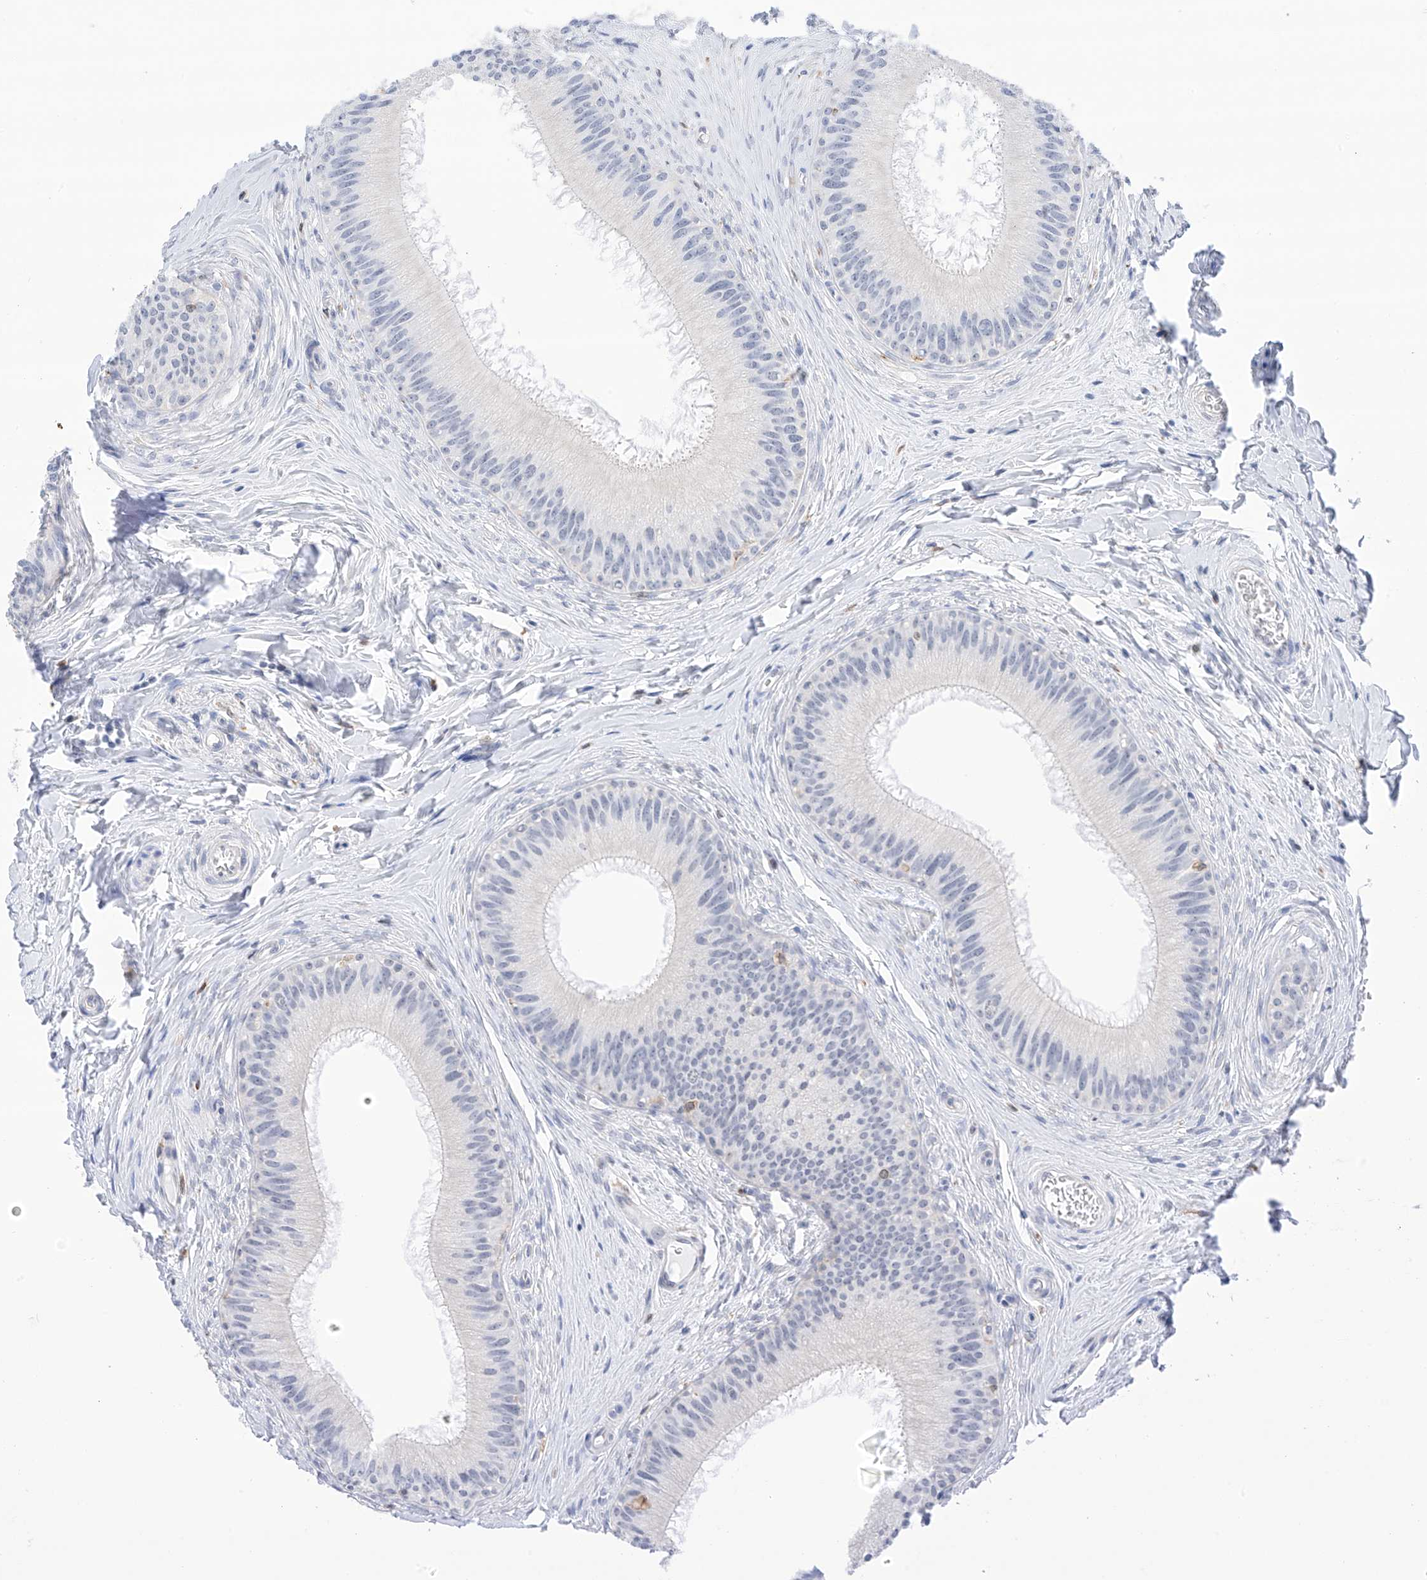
{"staining": {"intensity": "negative", "quantity": "none", "location": "none"}, "tissue": "epididymis", "cell_type": "Glandular cells", "image_type": "normal", "snomed": [{"axis": "morphology", "description": "Normal tissue, NOS"}, {"axis": "topography", "description": "Epididymis"}], "caption": "Glandular cells show no significant expression in normal epididymis. The staining is performed using DAB (3,3'-diaminobenzidine) brown chromogen with nuclei counter-stained in using hematoxylin.", "gene": "TBXAS1", "patient": {"sex": "male", "age": 27}}